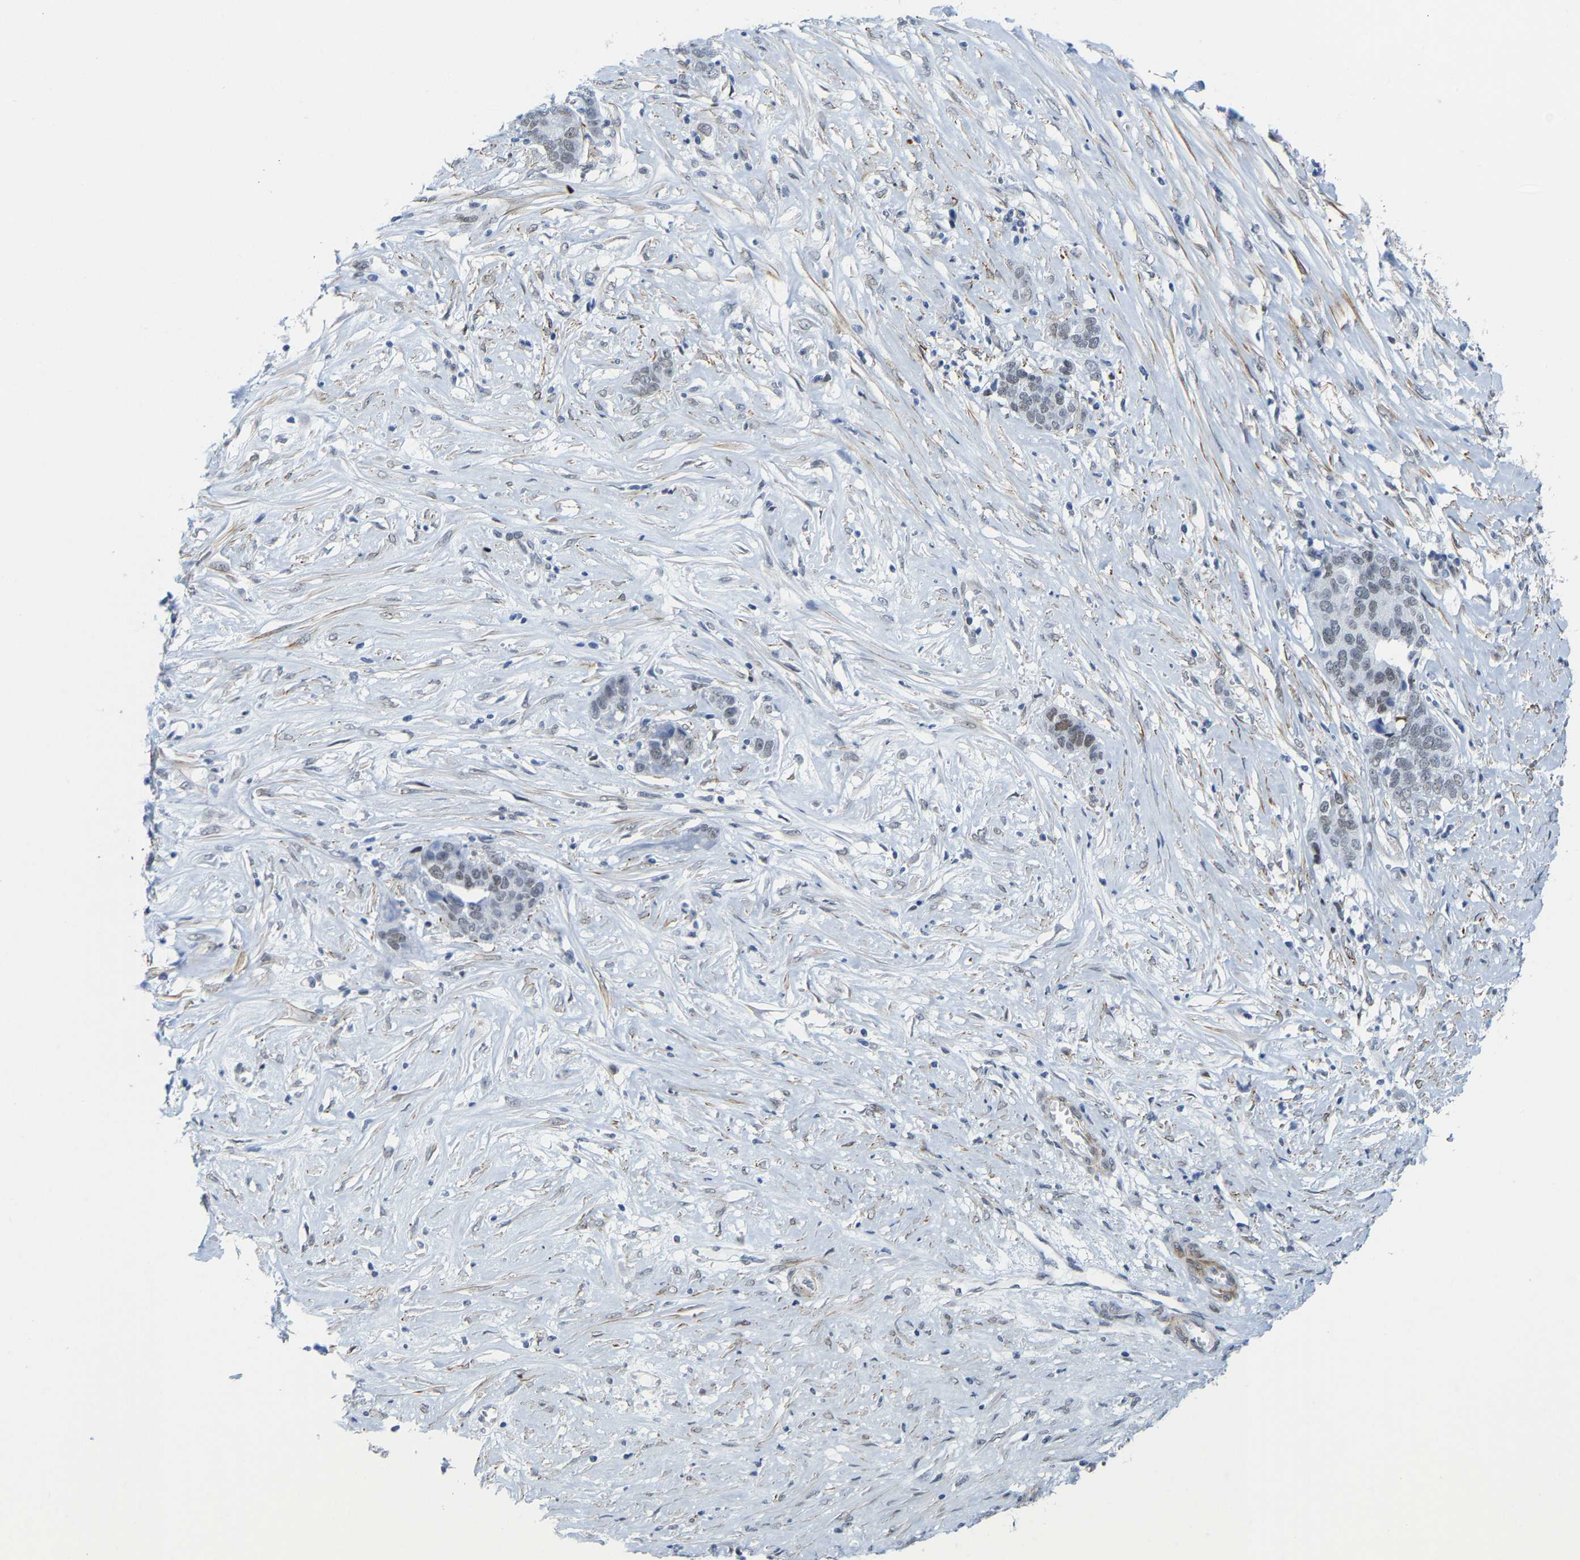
{"staining": {"intensity": "moderate", "quantity": ">75%", "location": "nuclear"}, "tissue": "ovarian cancer", "cell_type": "Tumor cells", "image_type": "cancer", "snomed": [{"axis": "morphology", "description": "Cystadenocarcinoma, serous, NOS"}, {"axis": "topography", "description": "Ovary"}], "caption": "Immunohistochemistry (IHC) histopathology image of neoplastic tissue: ovarian cancer stained using IHC shows medium levels of moderate protein expression localized specifically in the nuclear of tumor cells, appearing as a nuclear brown color.", "gene": "FAM180A", "patient": {"sex": "female", "age": 44}}